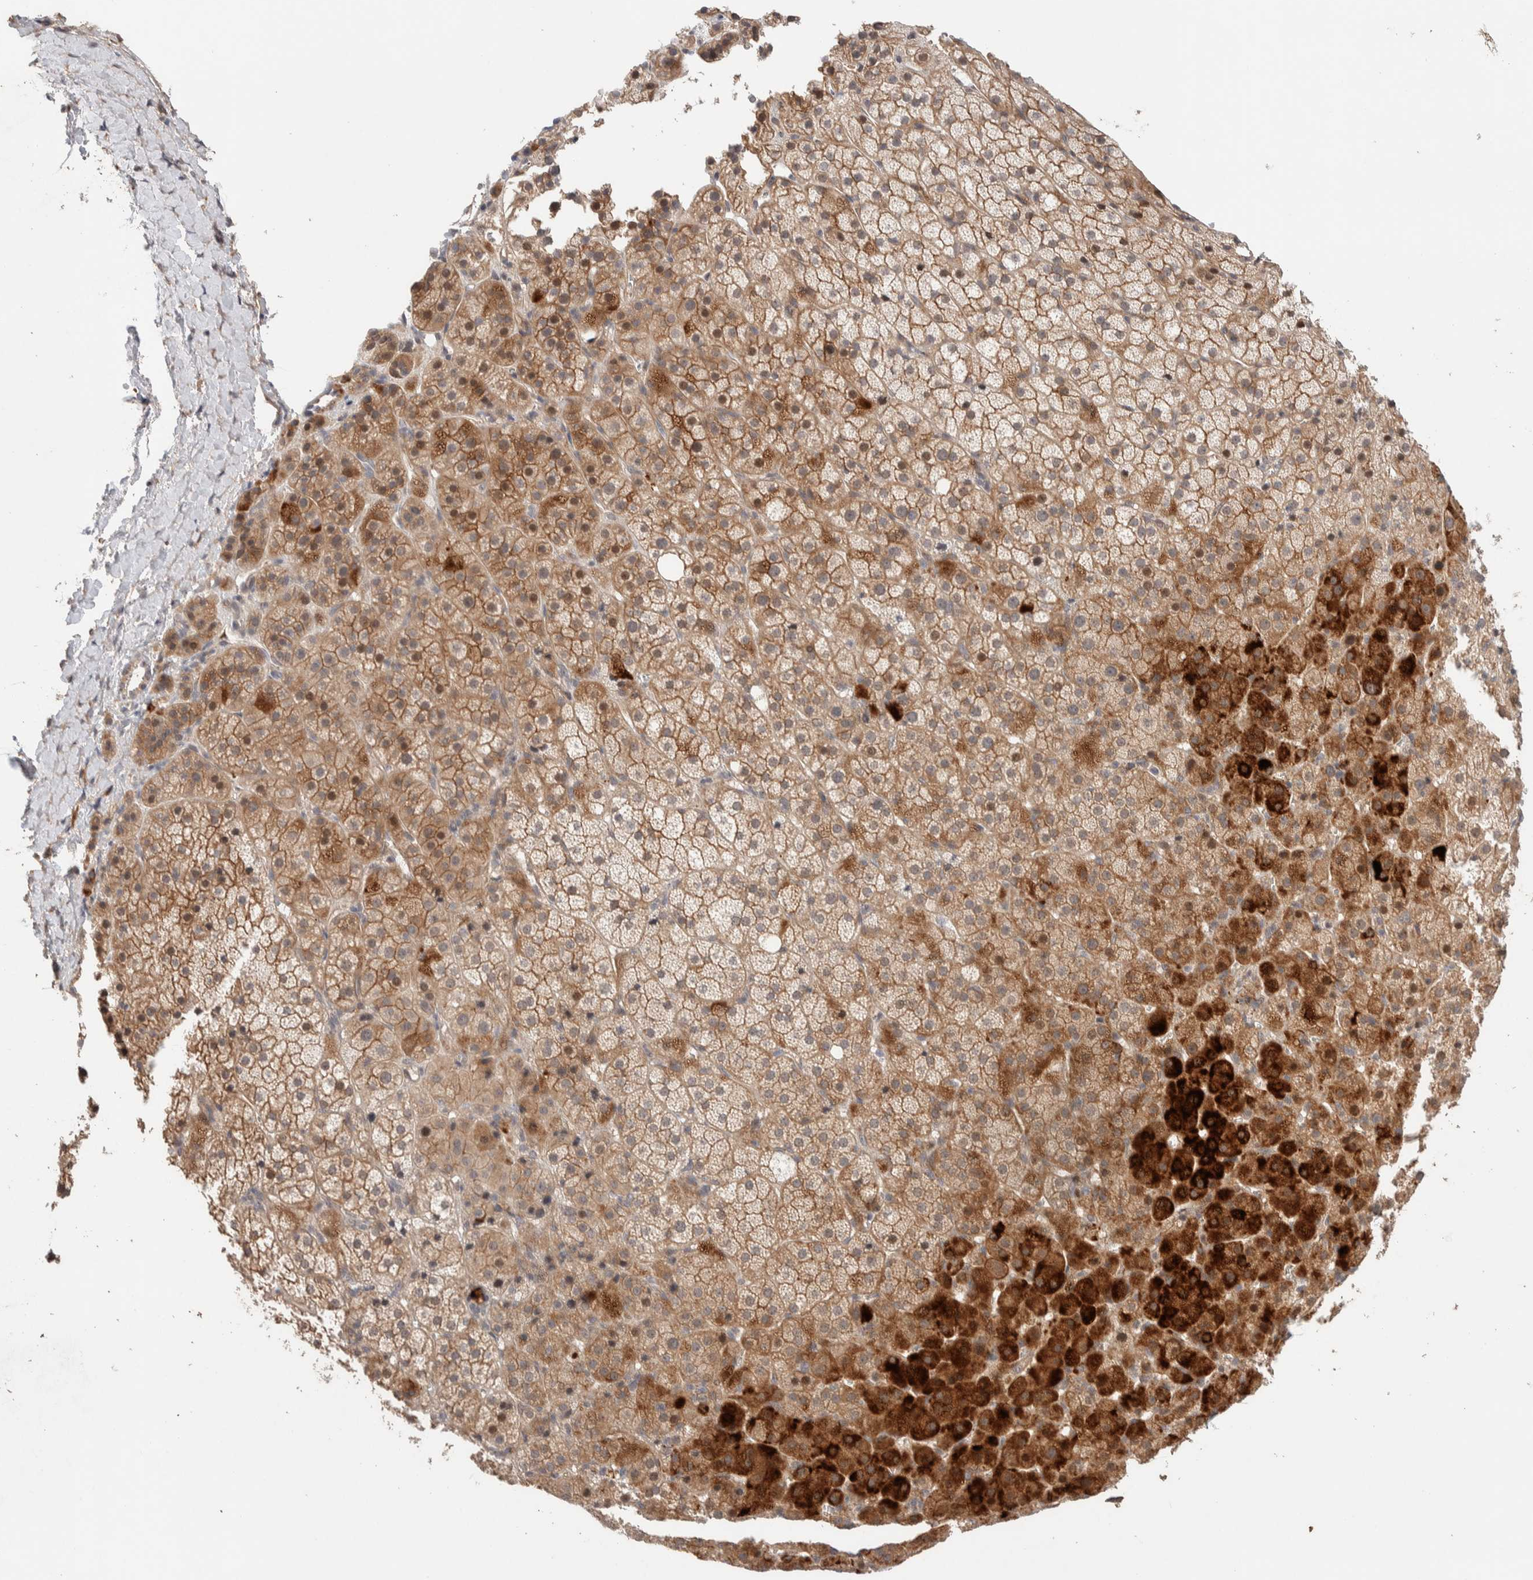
{"staining": {"intensity": "strong", "quantity": ">75%", "location": "cytoplasmic/membranous"}, "tissue": "adrenal gland", "cell_type": "Glandular cells", "image_type": "normal", "snomed": [{"axis": "morphology", "description": "Normal tissue, NOS"}, {"axis": "topography", "description": "Adrenal gland"}], "caption": "Adrenal gland was stained to show a protein in brown. There is high levels of strong cytoplasmic/membranous staining in about >75% of glandular cells. Ihc stains the protein in brown and the nuclei are stained blue.", "gene": "CASK", "patient": {"sex": "female", "age": 57}}